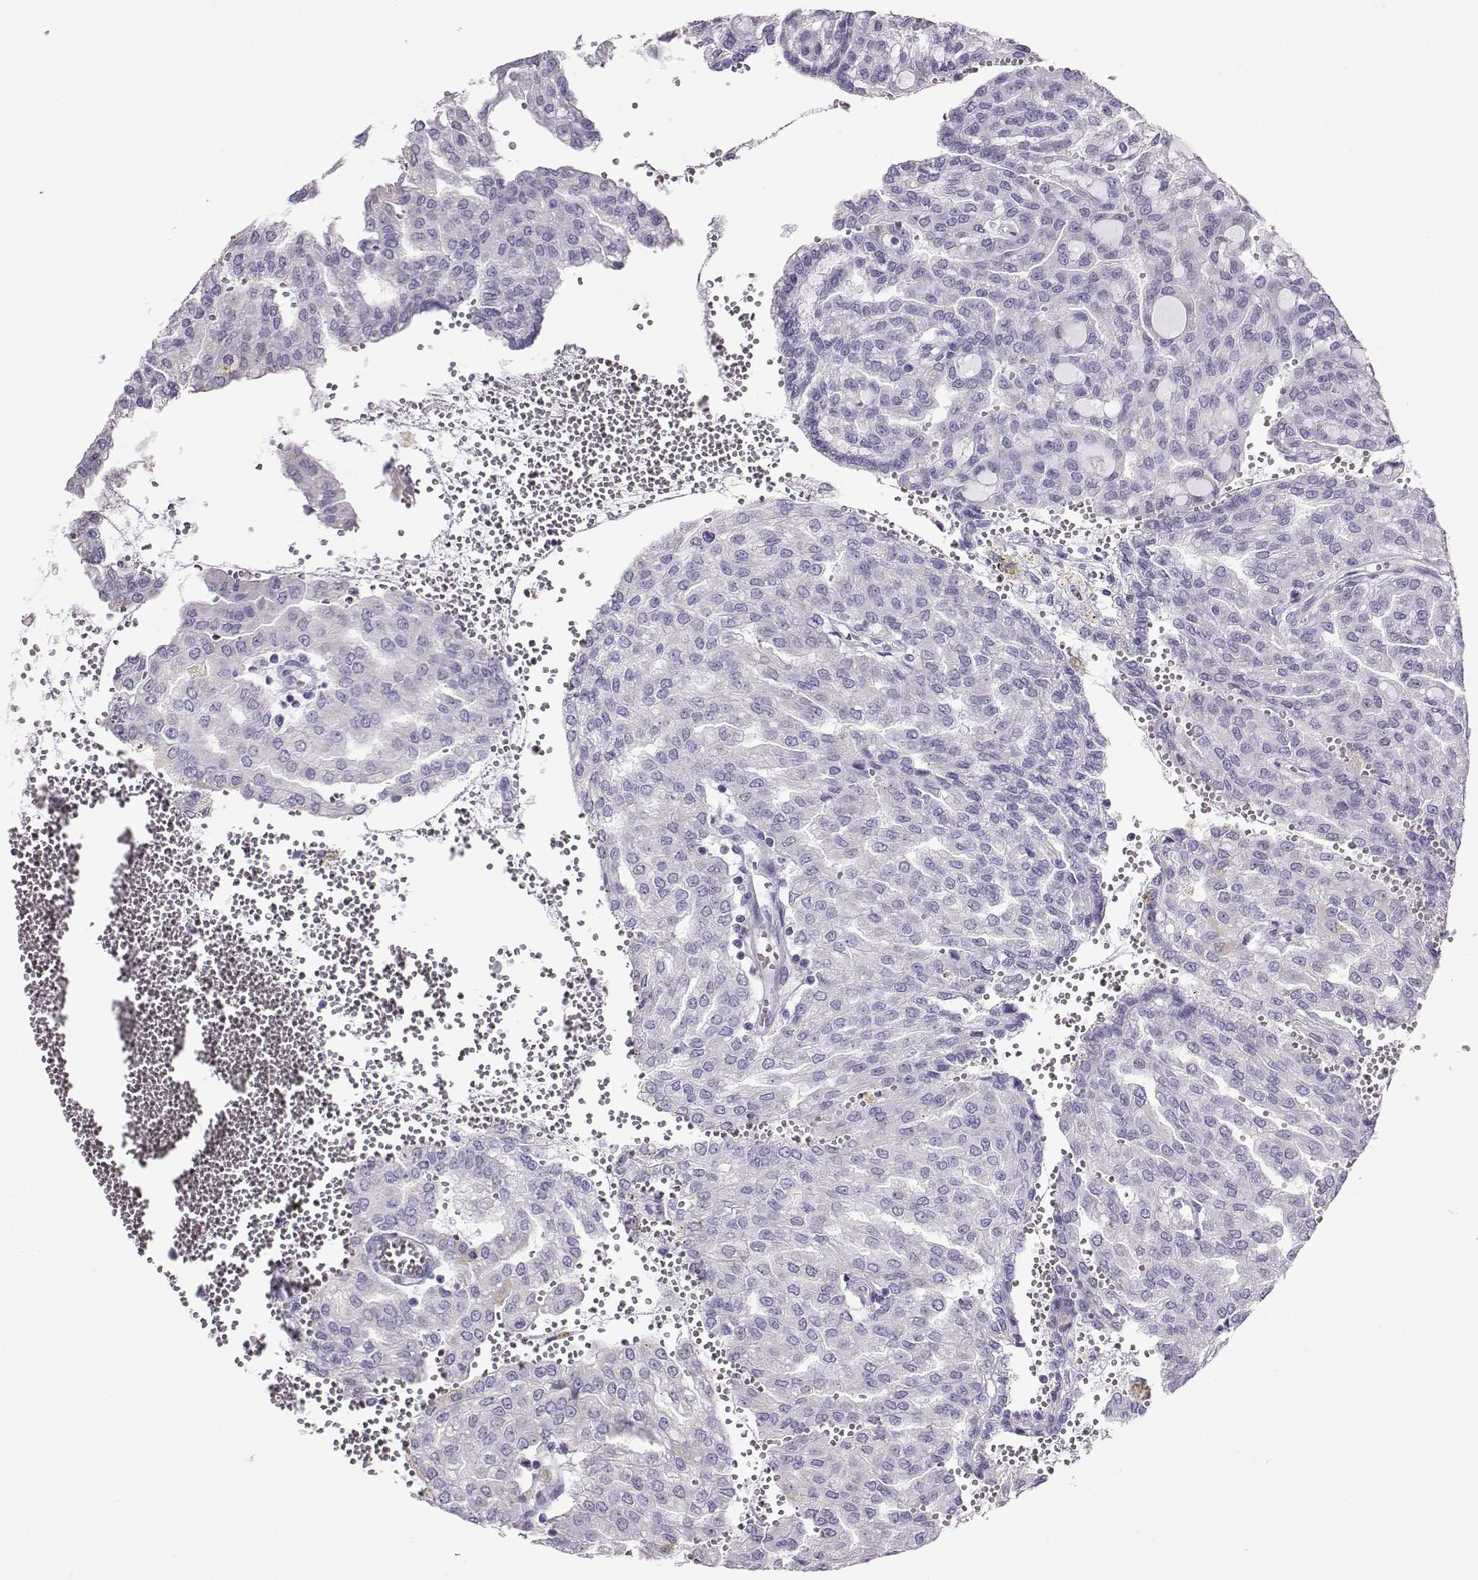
{"staining": {"intensity": "negative", "quantity": "none", "location": "none"}, "tissue": "renal cancer", "cell_type": "Tumor cells", "image_type": "cancer", "snomed": [{"axis": "morphology", "description": "Adenocarcinoma, NOS"}, {"axis": "topography", "description": "Kidney"}], "caption": "DAB immunohistochemical staining of renal cancer (adenocarcinoma) exhibits no significant positivity in tumor cells.", "gene": "AVP", "patient": {"sex": "male", "age": 63}}